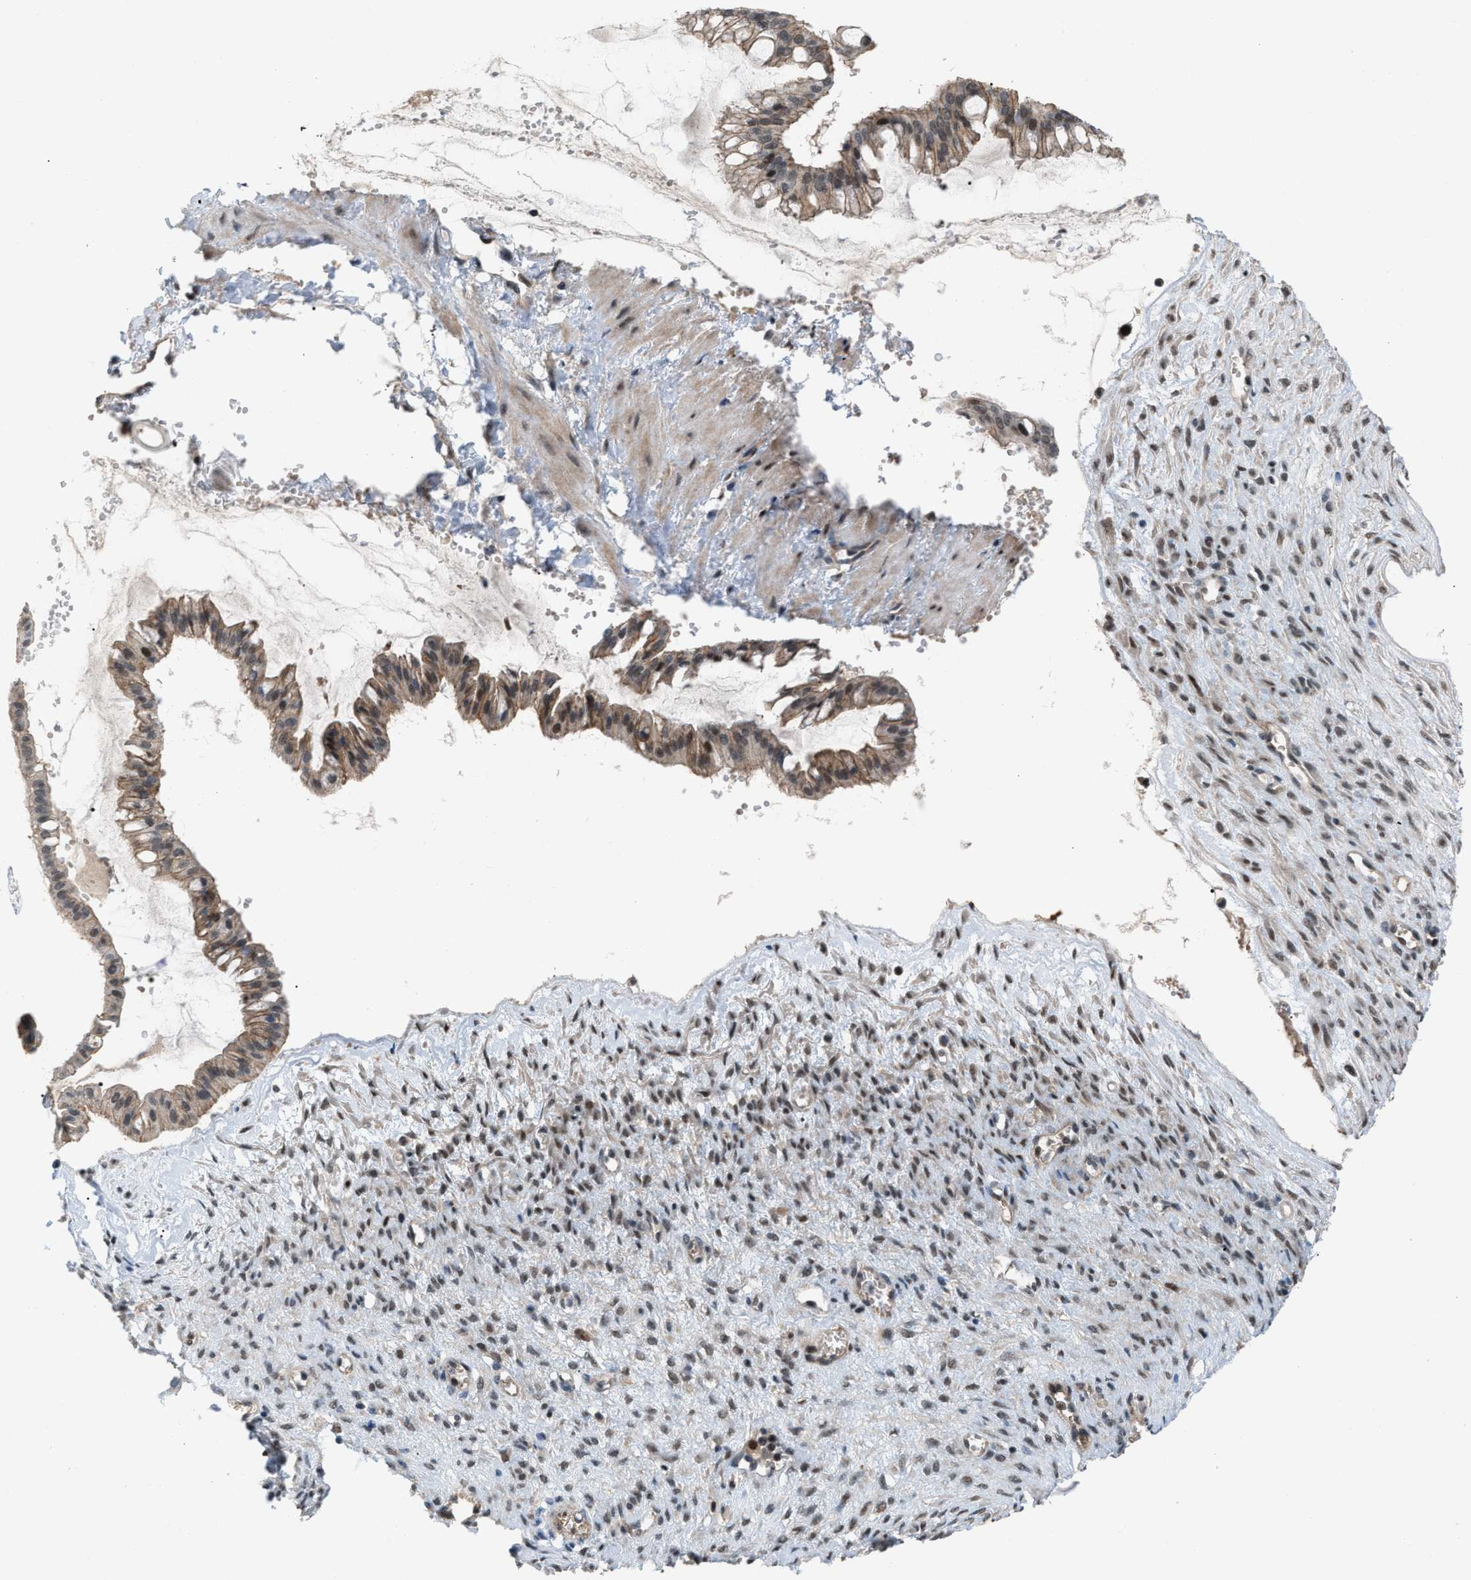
{"staining": {"intensity": "weak", "quantity": "25%-75%", "location": "cytoplasmic/membranous,nuclear"}, "tissue": "ovarian cancer", "cell_type": "Tumor cells", "image_type": "cancer", "snomed": [{"axis": "morphology", "description": "Cystadenocarcinoma, mucinous, NOS"}, {"axis": "topography", "description": "Ovary"}], "caption": "Ovarian cancer was stained to show a protein in brown. There is low levels of weak cytoplasmic/membranous and nuclear staining in about 25%-75% of tumor cells.", "gene": "RFFL", "patient": {"sex": "female", "age": 73}}